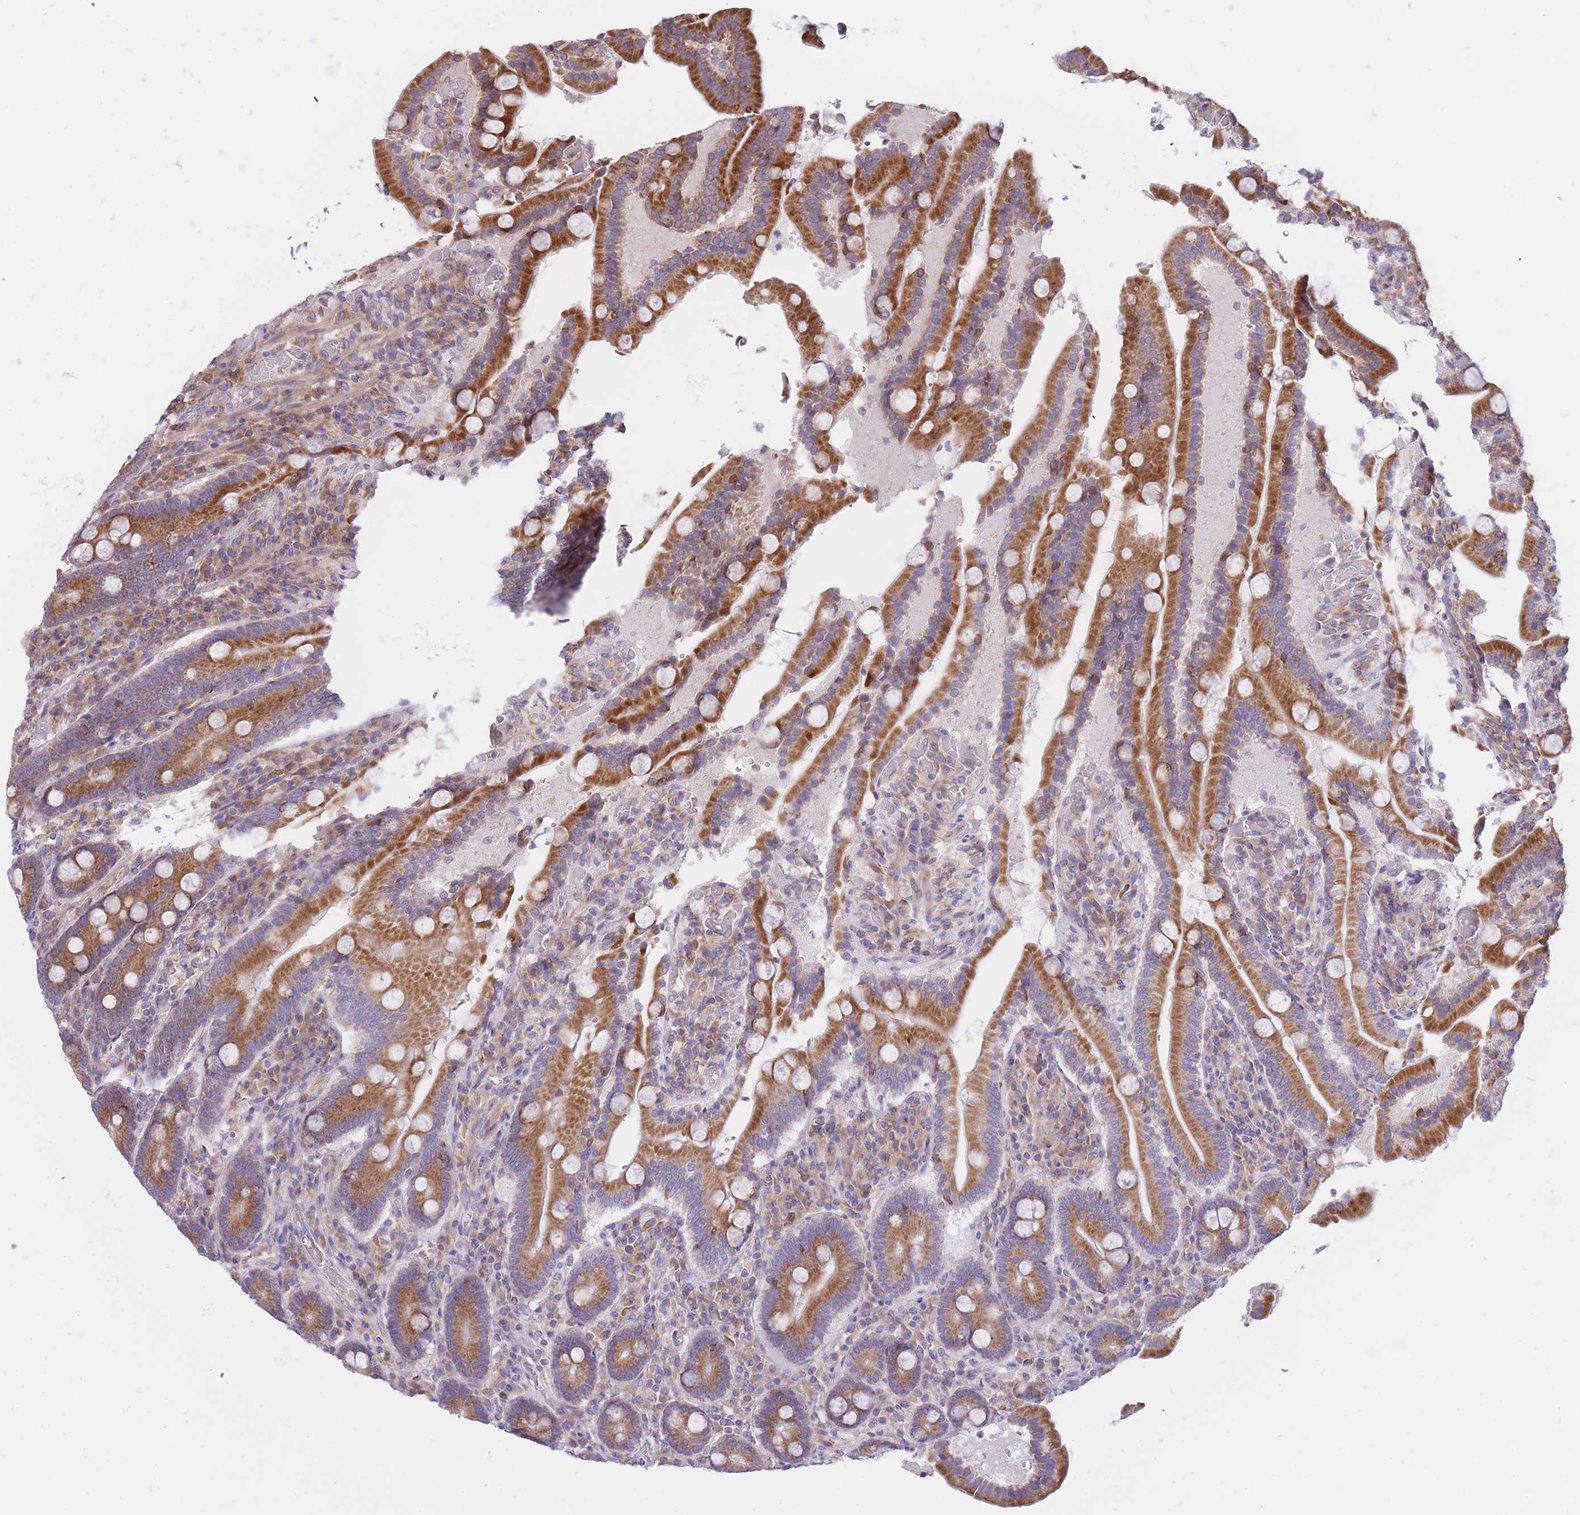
{"staining": {"intensity": "strong", "quantity": ">75%", "location": "cytoplasmic/membranous"}, "tissue": "duodenum", "cell_type": "Glandular cells", "image_type": "normal", "snomed": [{"axis": "morphology", "description": "Normal tissue, NOS"}, {"axis": "topography", "description": "Duodenum"}], "caption": "Strong cytoplasmic/membranous protein expression is appreciated in approximately >75% of glandular cells in duodenum. (brown staining indicates protein expression, while blue staining denotes nuclei).", "gene": "GBP7", "patient": {"sex": "female", "age": 62}}